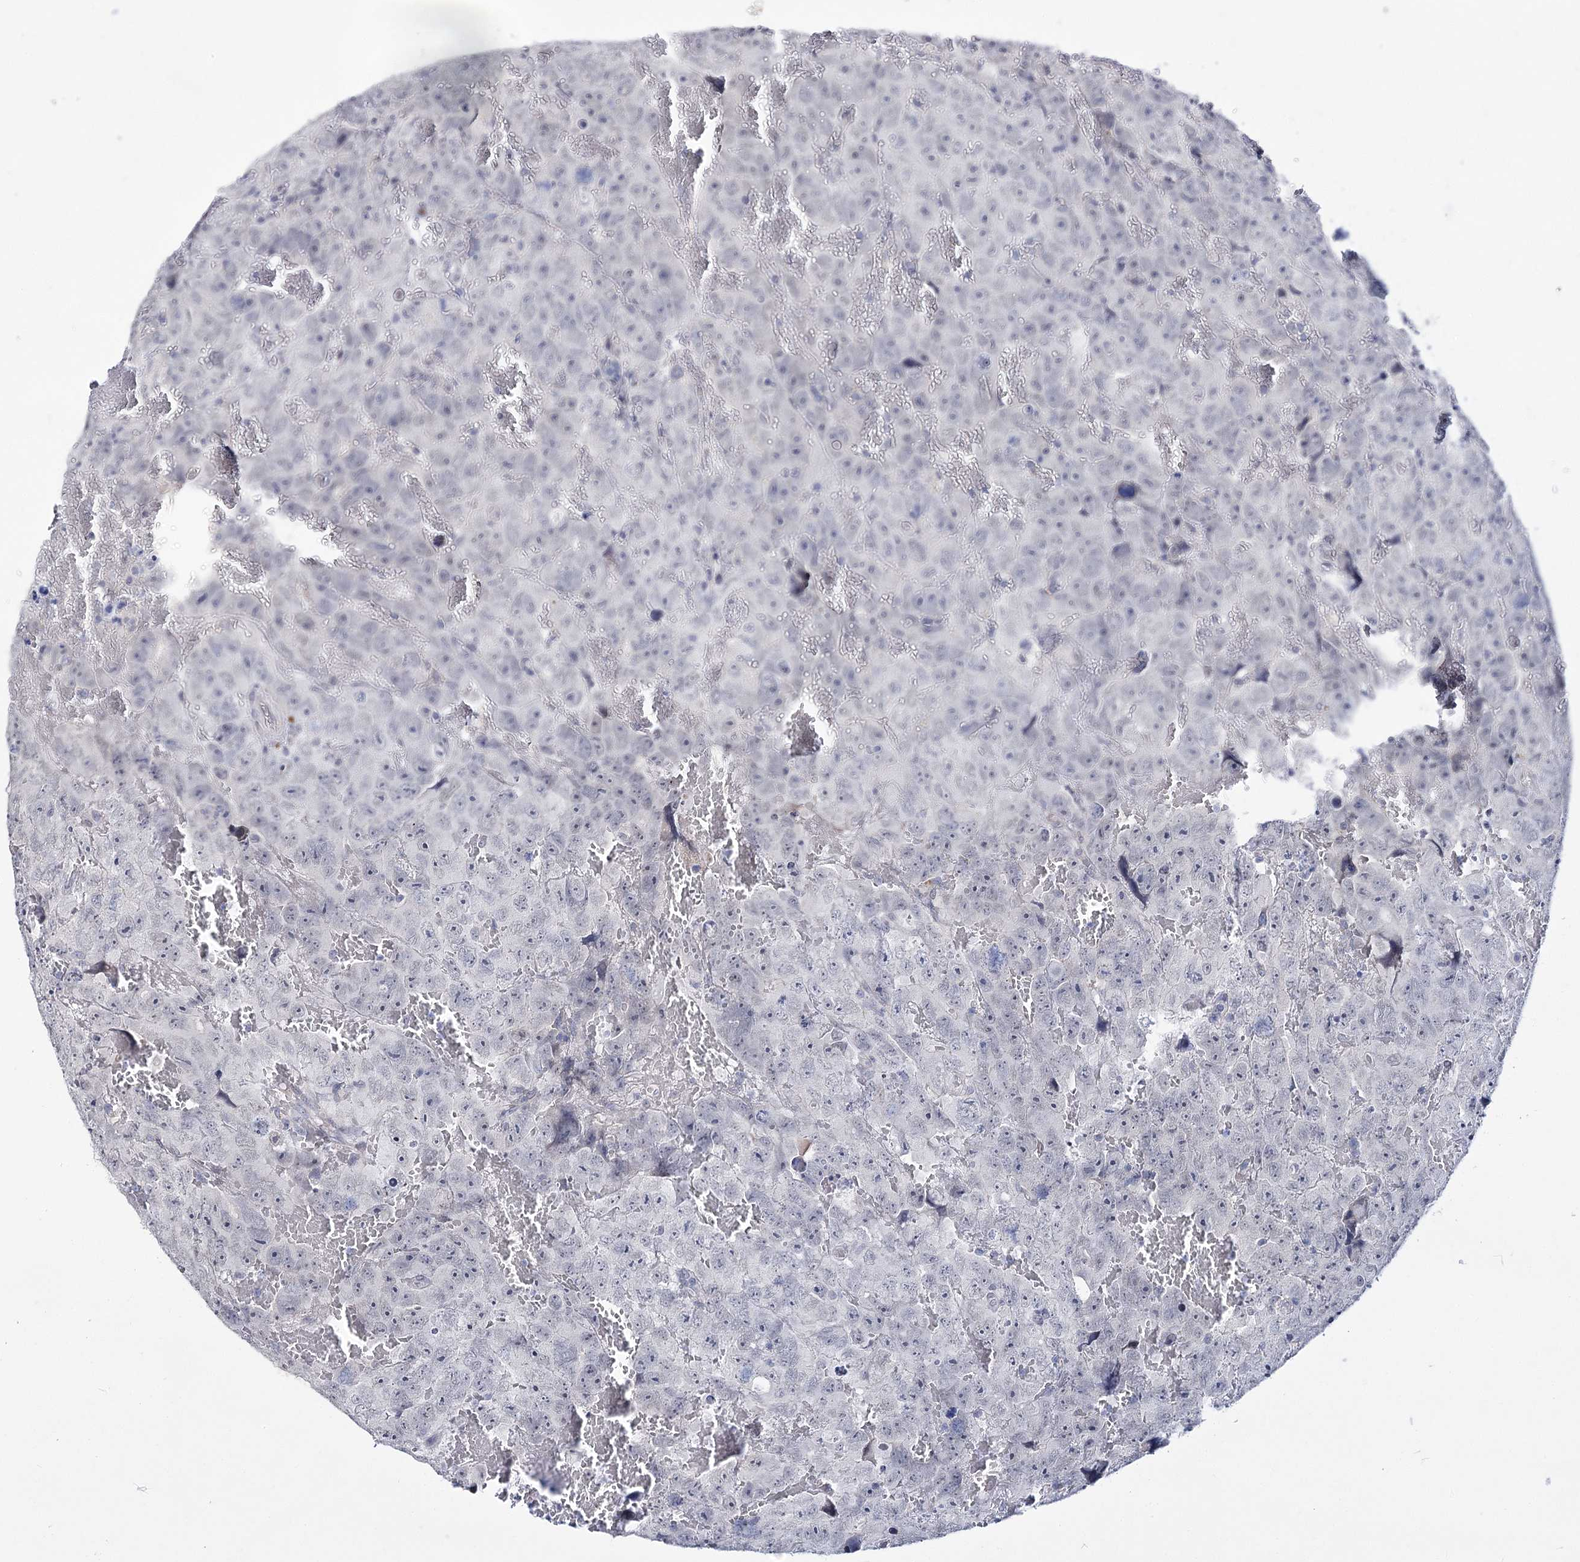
{"staining": {"intensity": "negative", "quantity": "none", "location": "none"}, "tissue": "testis cancer", "cell_type": "Tumor cells", "image_type": "cancer", "snomed": [{"axis": "morphology", "description": "Carcinoma, Embryonal, NOS"}, {"axis": "topography", "description": "Testis"}], "caption": "An IHC micrograph of testis embryonal carcinoma is shown. There is no staining in tumor cells of testis embryonal carcinoma.", "gene": "ATP10B", "patient": {"sex": "male", "age": 45}}